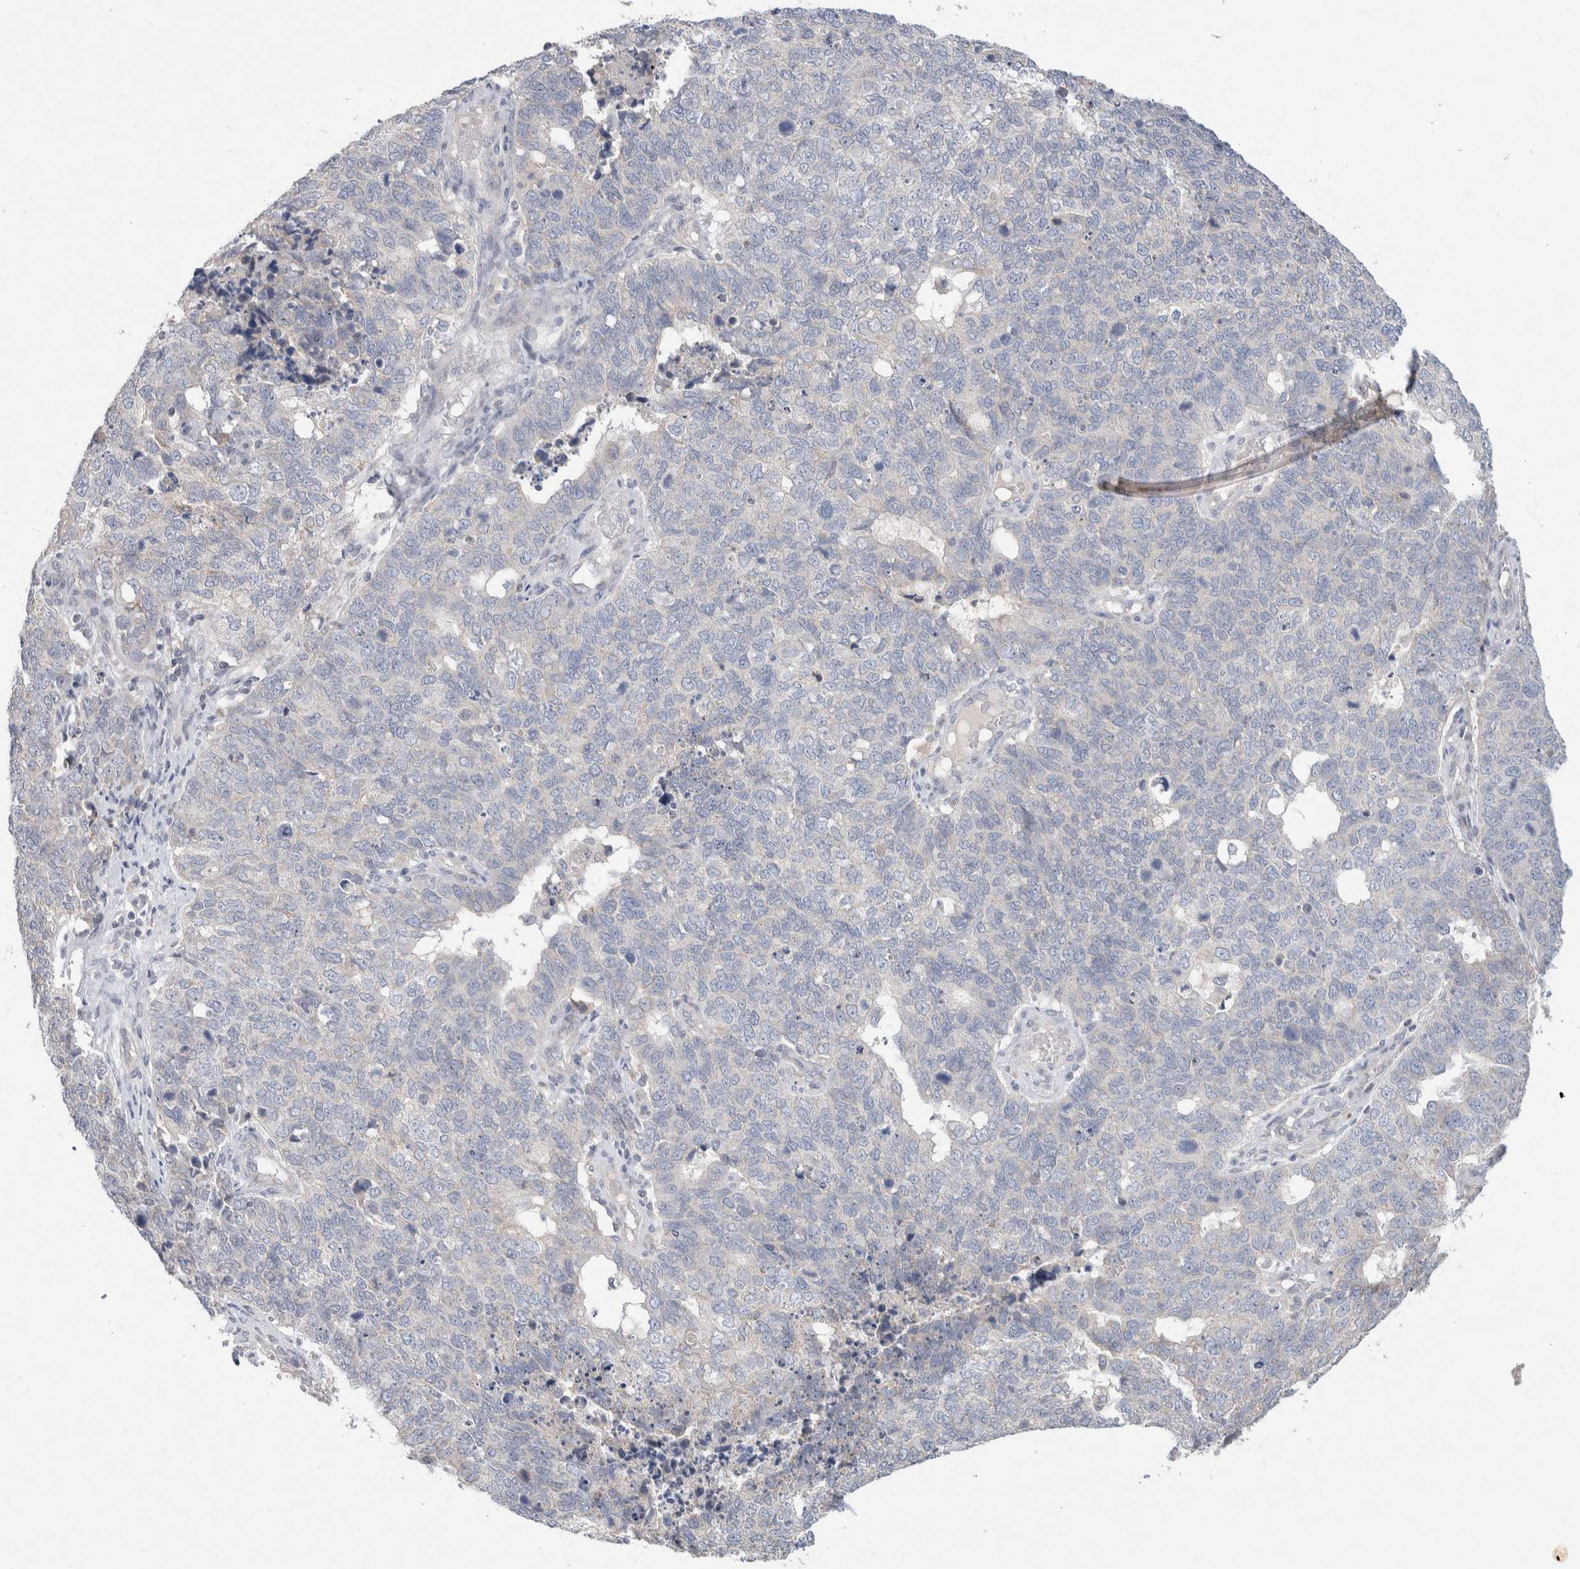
{"staining": {"intensity": "negative", "quantity": "none", "location": "none"}, "tissue": "cervical cancer", "cell_type": "Tumor cells", "image_type": "cancer", "snomed": [{"axis": "morphology", "description": "Squamous cell carcinoma, NOS"}, {"axis": "topography", "description": "Cervix"}], "caption": "A photomicrograph of cervical cancer stained for a protein reveals no brown staining in tumor cells.", "gene": "CMTM4", "patient": {"sex": "female", "age": 63}}